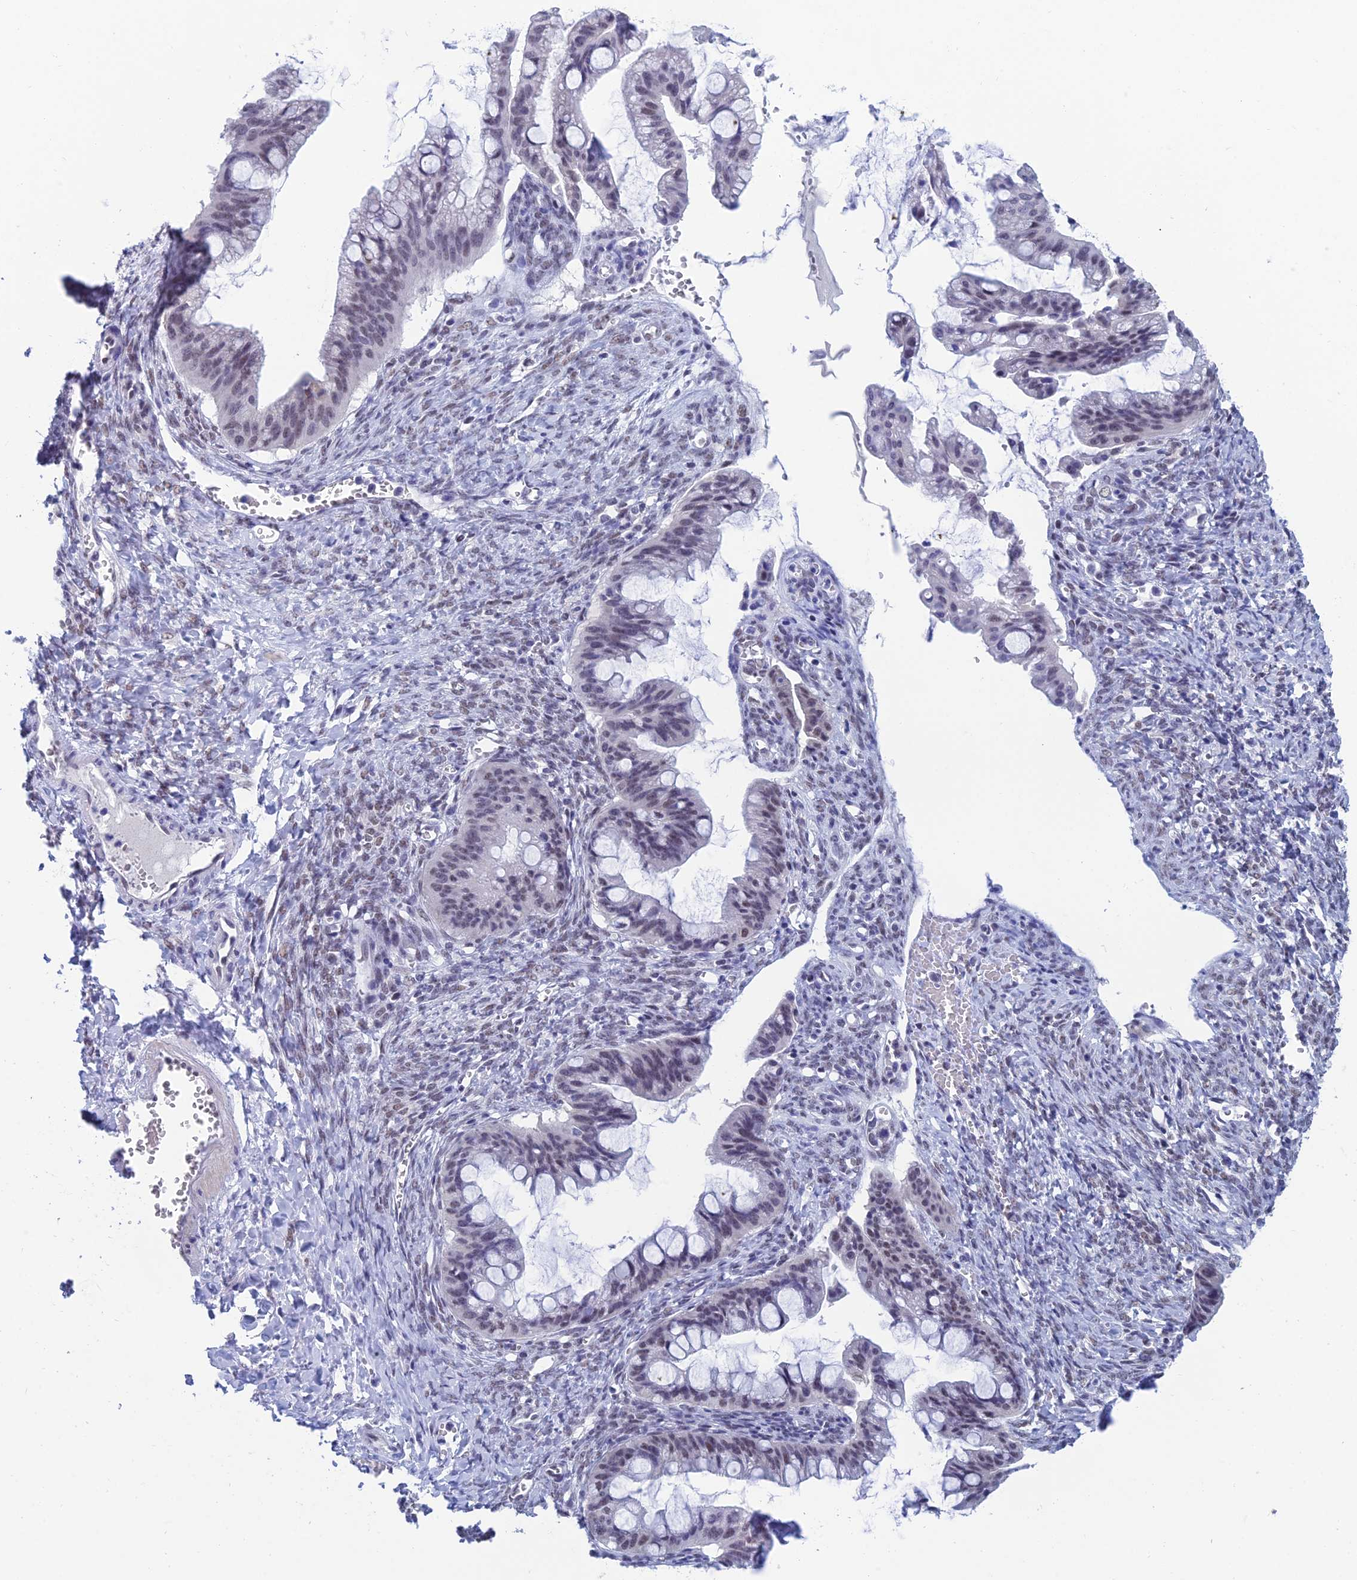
{"staining": {"intensity": "weak", "quantity": "<25%", "location": "nuclear"}, "tissue": "ovarian cancer", "cell_type": "Tumor cells", "image_type": "cancer", "snomed": [{"axis": "morphology", "description": "Cystadenocarcinoma, mucinous, NOS"}, {"axis": "topography", "description": "Ovary"}], "caption": "A high-resolution photomicrograph shows IHC staining of ovarian mucinous cystadenocarcinoma, which displays no significant staining in tumor cells.", "gene": "NABP2", "patient": {"sex": "female", "age": 73}}